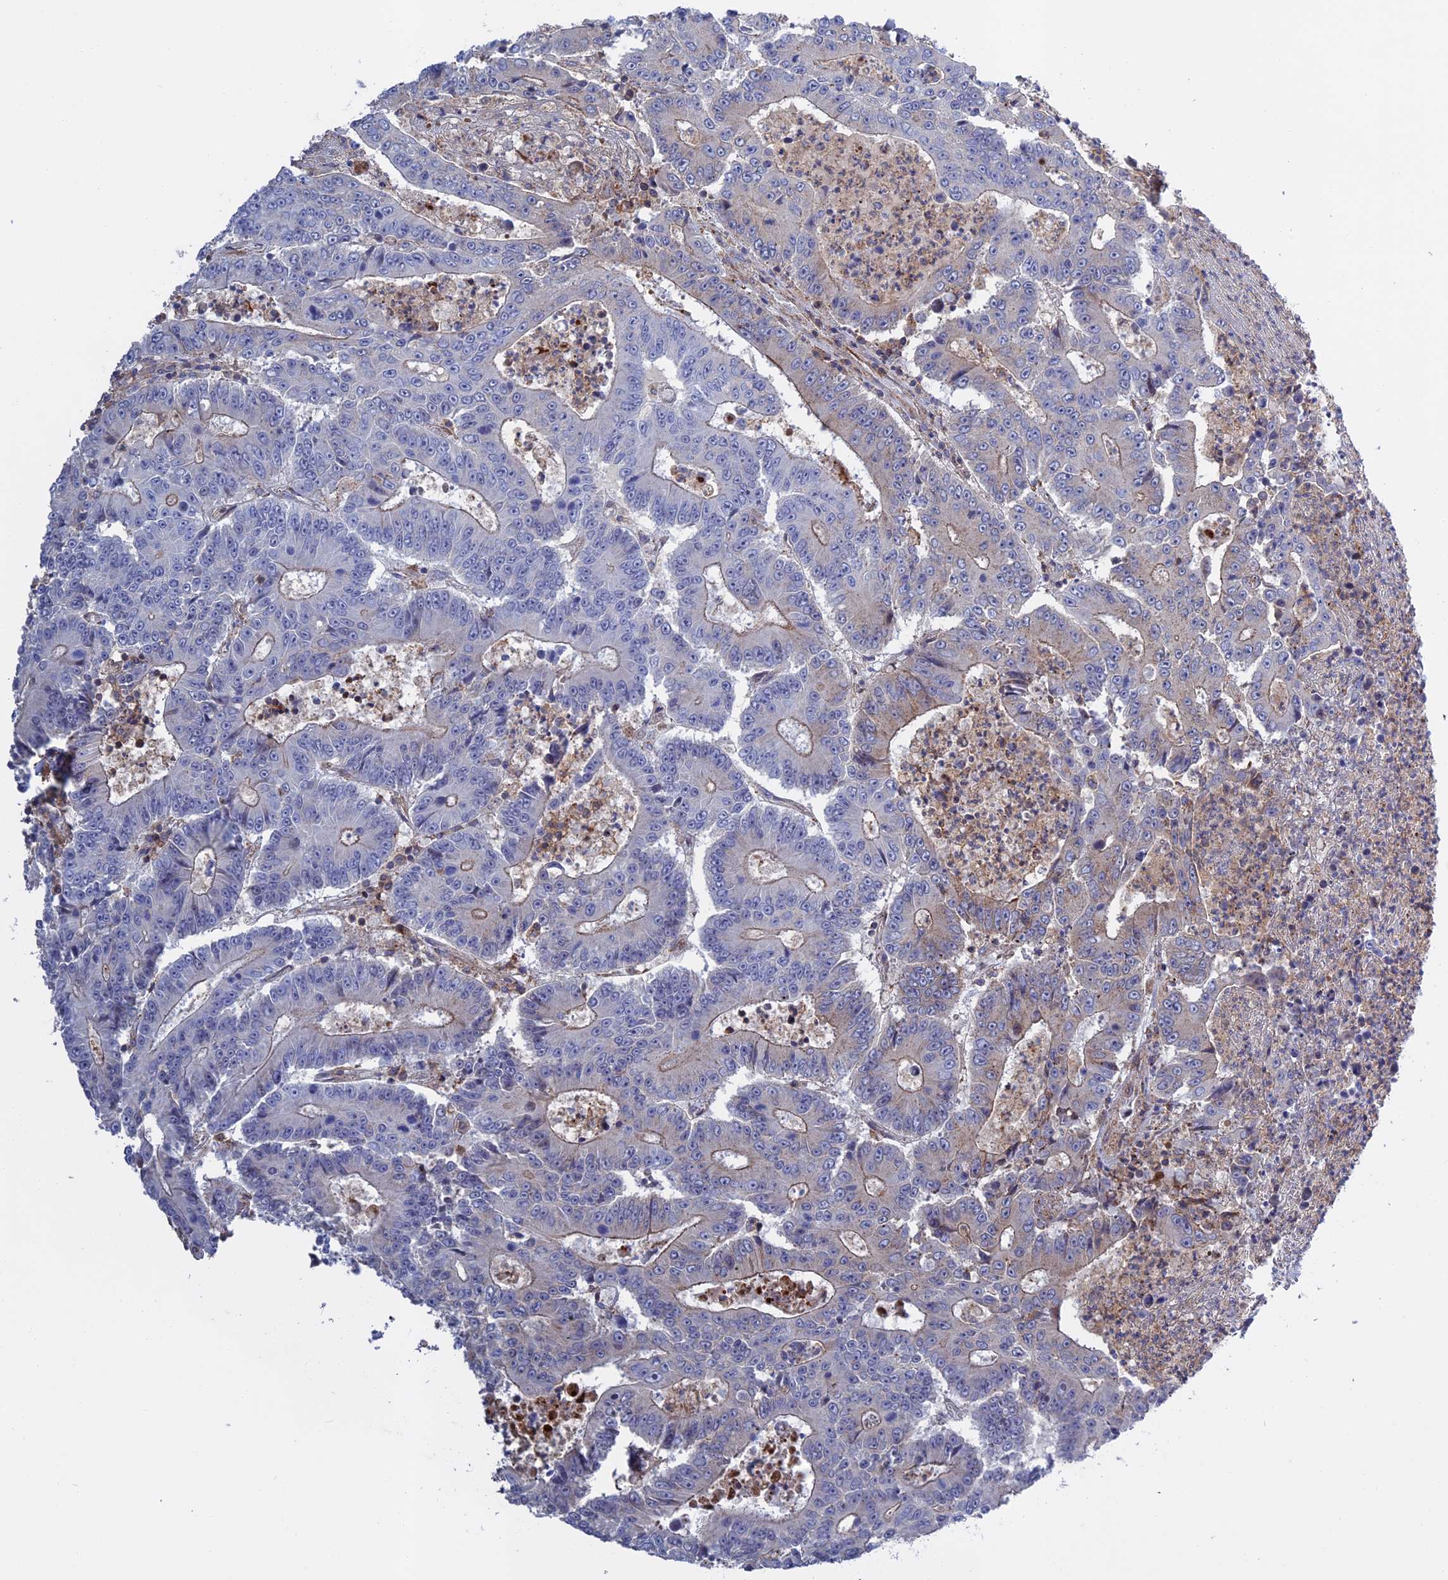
{"staining": {"intensity": "weak", "quantity": "<25%", "location": "cytoplasmic/membranous"}, "tissue": "colorectal cancer", "cell_type": "Tumor cells", "image_type": "cancer", "snomed": [{"axis": "morphology", "description": "Adenocarcinoma, NOS"}, {"axis": "topography", "description": "Colon"}], "caption": "A photomicrograph of human adenocarcinoma (colorectal) is negative for staining in tumor cells.", "gene": "LYPD5", "patient": {"sex": "male", "age": 83}}